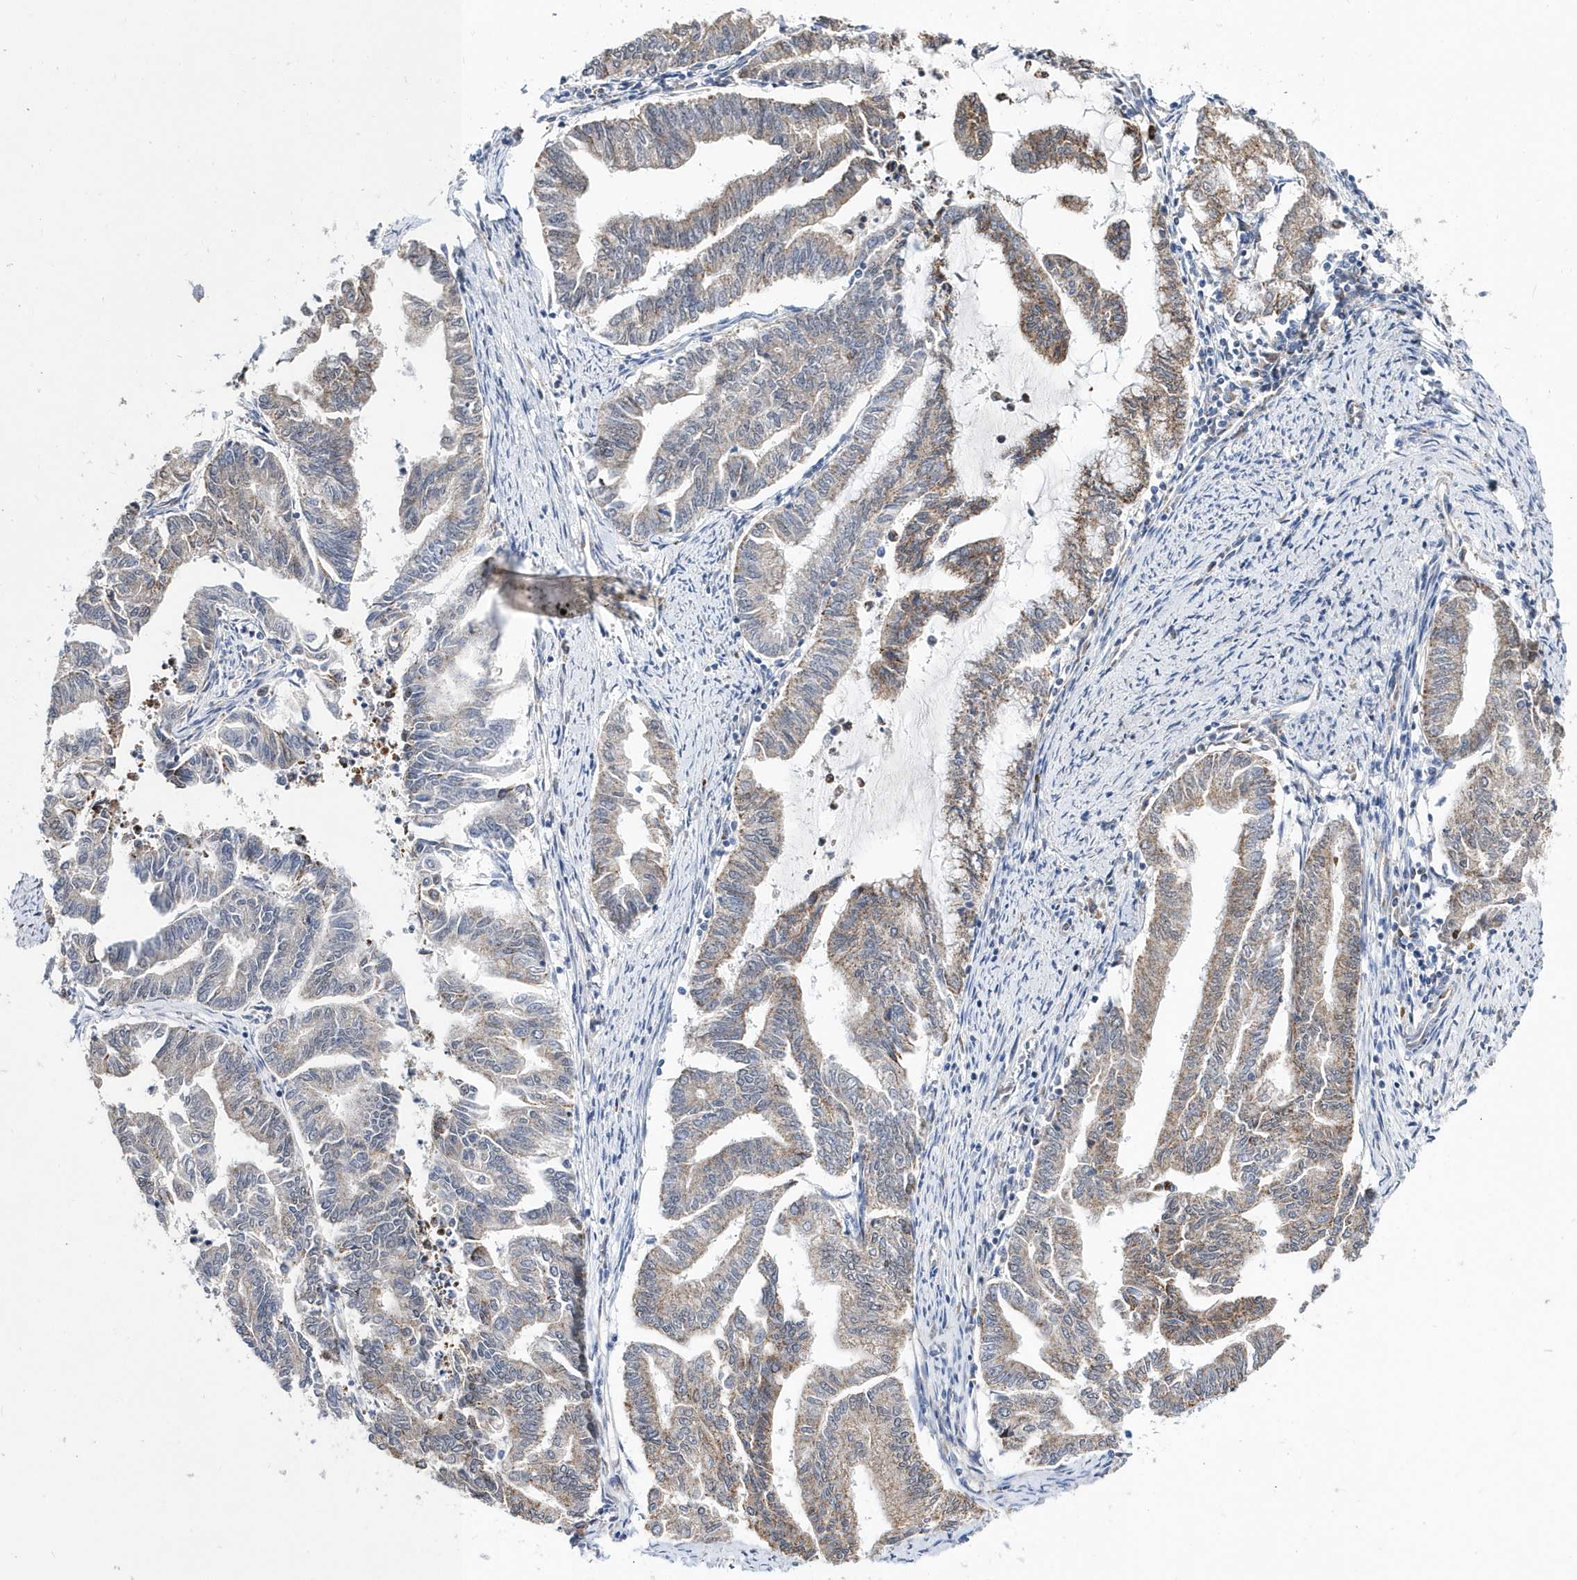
{"staining": {"intensity": "moderate", "quantity": "25%-75%", "location": "cytoplasmic/membranous"}, "tissue": "endometrial cancer", "cell_type": "Tumor cells", "image_type": "cancer", "snomed": [{"axis": "morphology", "description": "Adenocarcinoma, NOS"}, {"axis": "topography", "description": "Endometrium"}], "caption": "High-power microscopy captured an IHC histopathology image of endometrial adenocarcinoma, revealing moderate cytoplasmic/membranous positivity in about 25%-75% of tumor cells.", "gene": "SPATA5", "patient": {"sex": "female", "age": 79}}